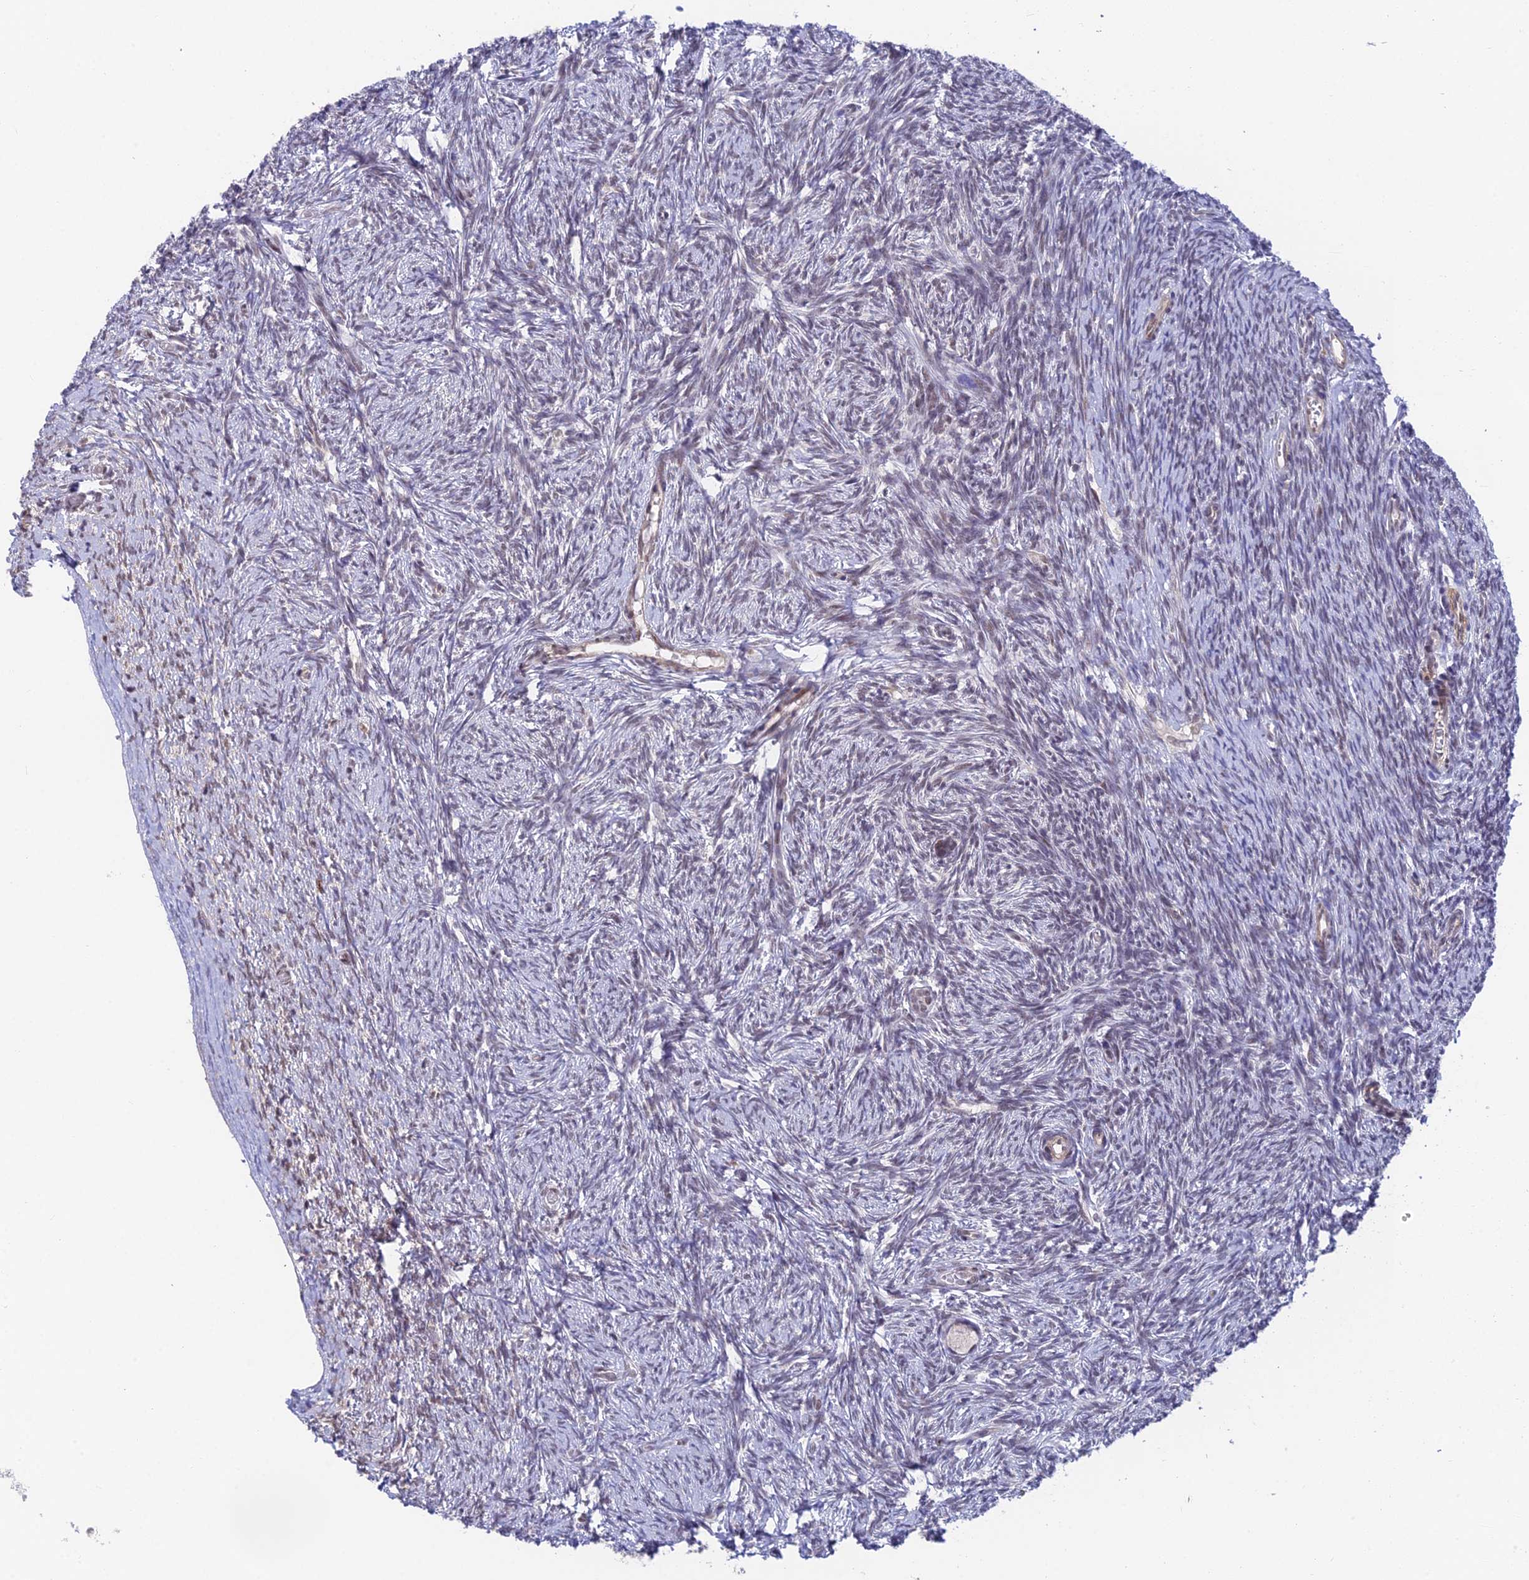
{"staining": {"intensity": "negative", "quantity": "none", "location": "none"}, "tissue": "ovary", "cell_type": "Follicle cells", "image_type": "normal", "snomed": [{"axis": "morphology", "description": "Normal tissue, NOS"}, {"axis": "topography", "description": "Ovary"}], "caption": "Protein analysis of benign ovary shows no significant positivity in follicle cells. Brightfield microscopy of IHC stained with DAB (3,3'-diaminobenzidine) (brown) and hematoxylin (blue), captured at high magnification.", "gene": "NSMCE1", "patient": {"sex": "female", "age": 44}}